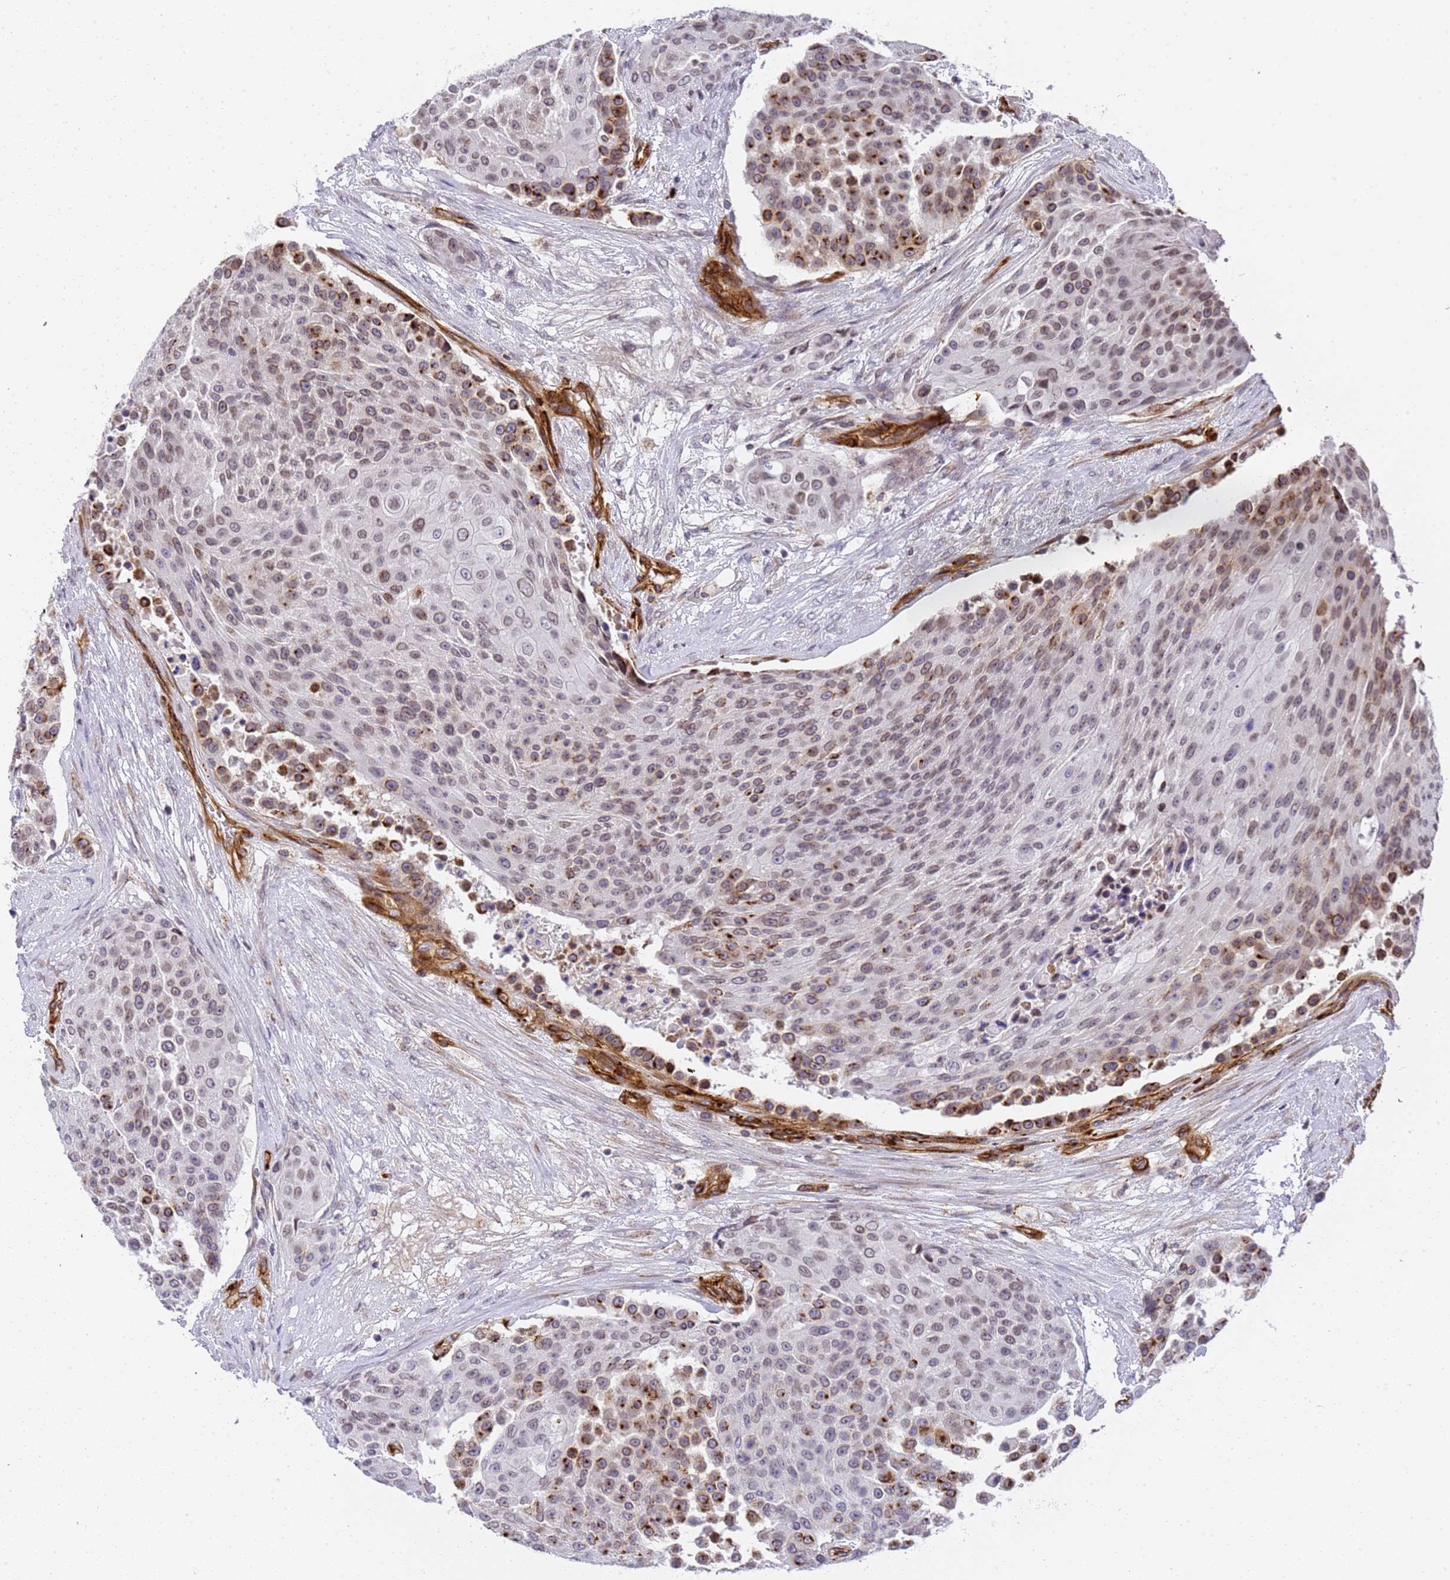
{"staining": {"intensity": "strong", "quantity": "25%-75%", "location": "cytoplasmic/membranous"}, "tissue": "urothelial cancer", "cell_type": "Tumor cells", "image_type": "cancer", "snomed": [{"axis": "morphology", "description": "Urothelial carcinoma, High grade"}, {"axis": "topography", "description": "Urinary bladder"}], "caption": "Tumor cells exhibit strong cytoplasmic/membranous positivity in approximately 25%-75% of cells in urothelial carcinoma (high-grade).", "gene": "IGFBP7", "patient": {"sex": "female", "age": 63}}